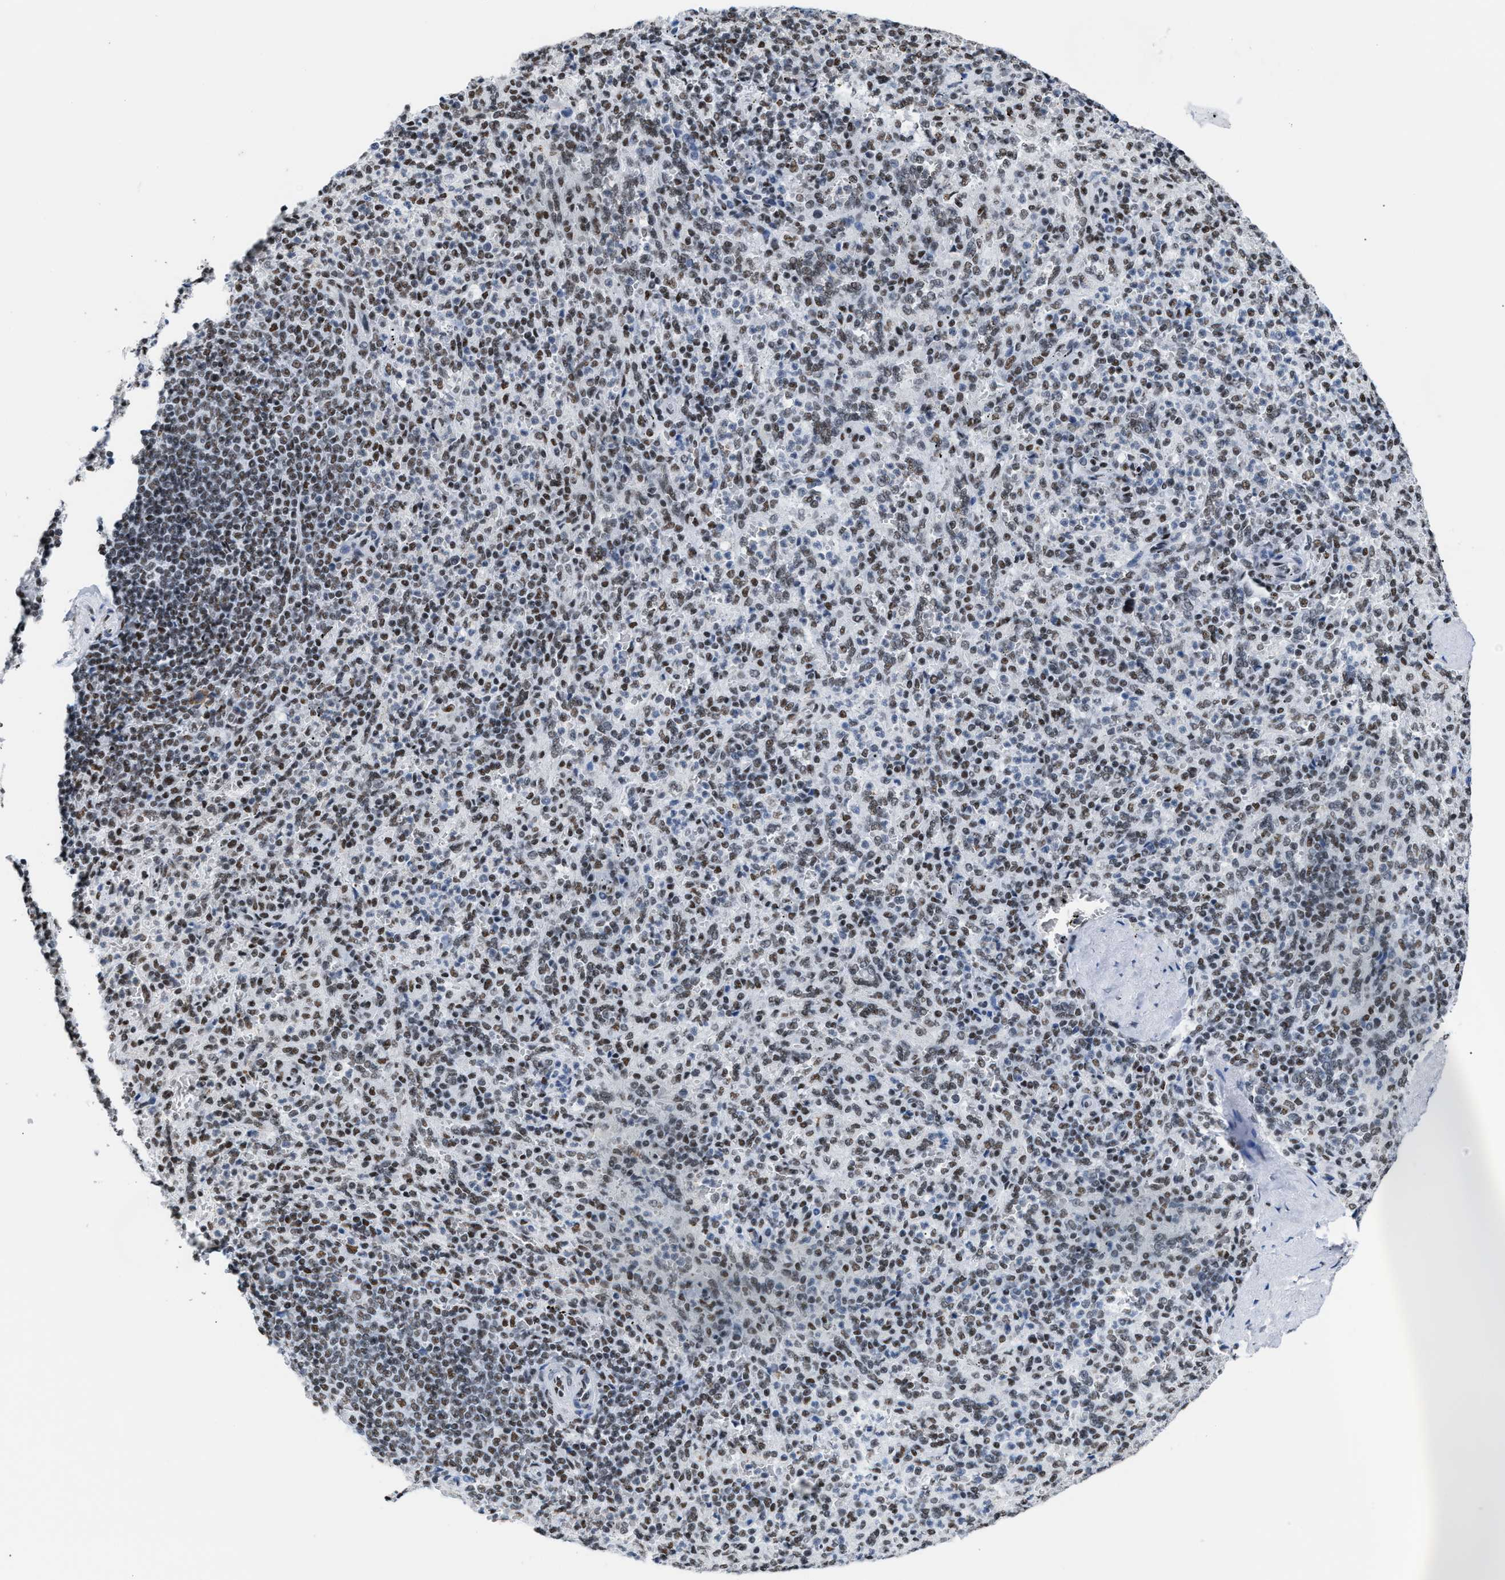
{"staining": {"intensity": "moderate", "quantity": ">75%", "location": "nuclear"}, "tissue": "spleen", "cell_type": "Cells in red pulp", "image_type": "normal", "snomed": [{"axis": "morphology", "description": "Normal tissue, NOS"}, {"axis": "topography", "description": "Spleen"}], "caption": "IHC histopathology image of unremarkable spleen: spleen stained using immunohistochemistry displays medium levels of moderate protein expression localized specifically in the nuclear of cells in red pulp, appearing as a nuclear brown color.", "gene": "CCAR2", "patient": {"sex": "male", "age": 36}}